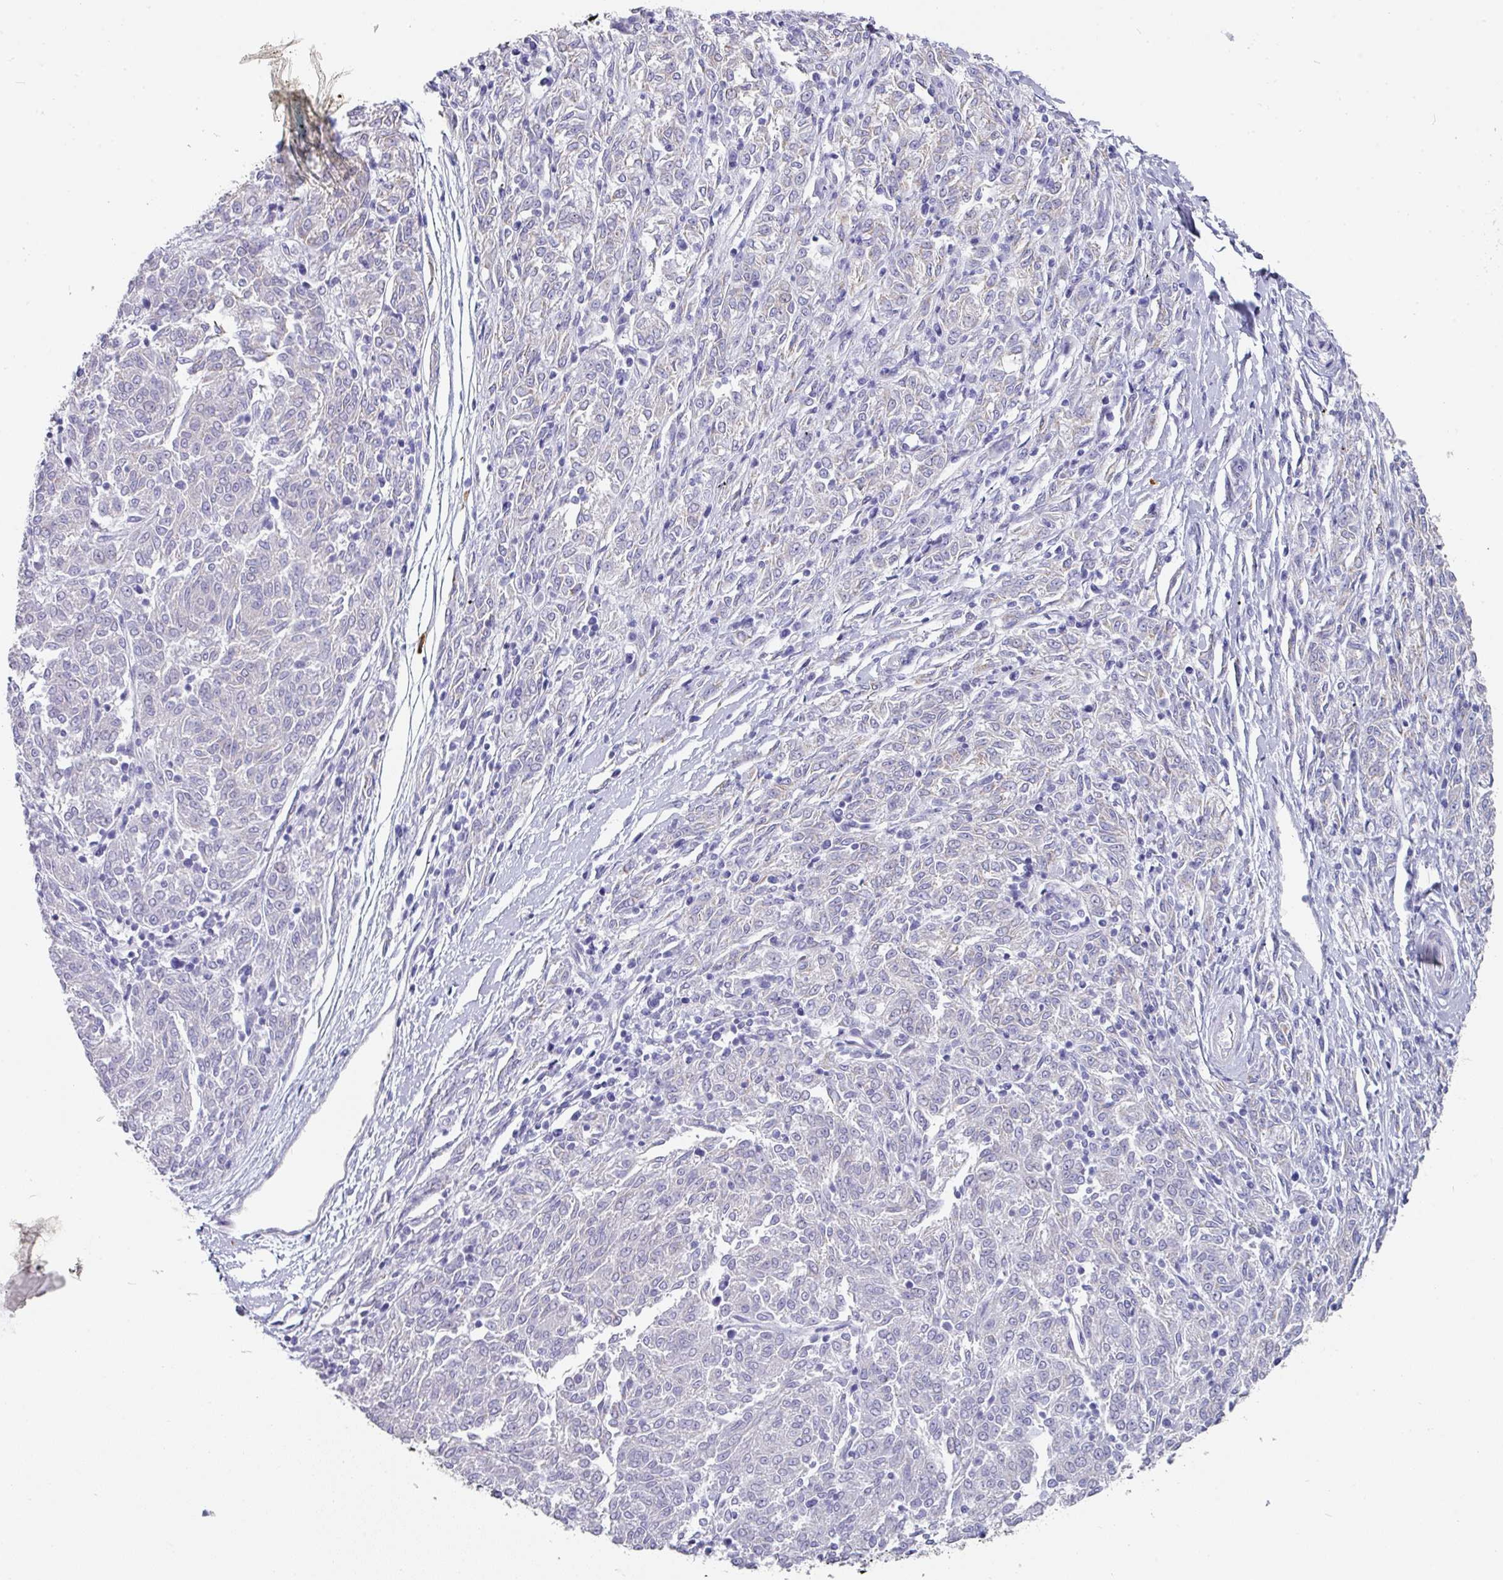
{"staining": {"intensity": "negative", "quantity": "none", "location": "none"}, "tissue": "melanoma", "cell_type": "Tumor cells", "image_type": "cancer", "snomed": [{"axis": "morphology", "description": "Malignant melanoma, NOS"}, {"axis": "topography", "description": "Skin"}], "caption": "IHC photomicrograph of neoplastic tissue: human malignant melanoma stained with DAB reveals no significant protein staining in tumor cells. Nuclei are stained in blue.", "gene": "SETBP1", "patient": {"sex": "female", "age": 72}}